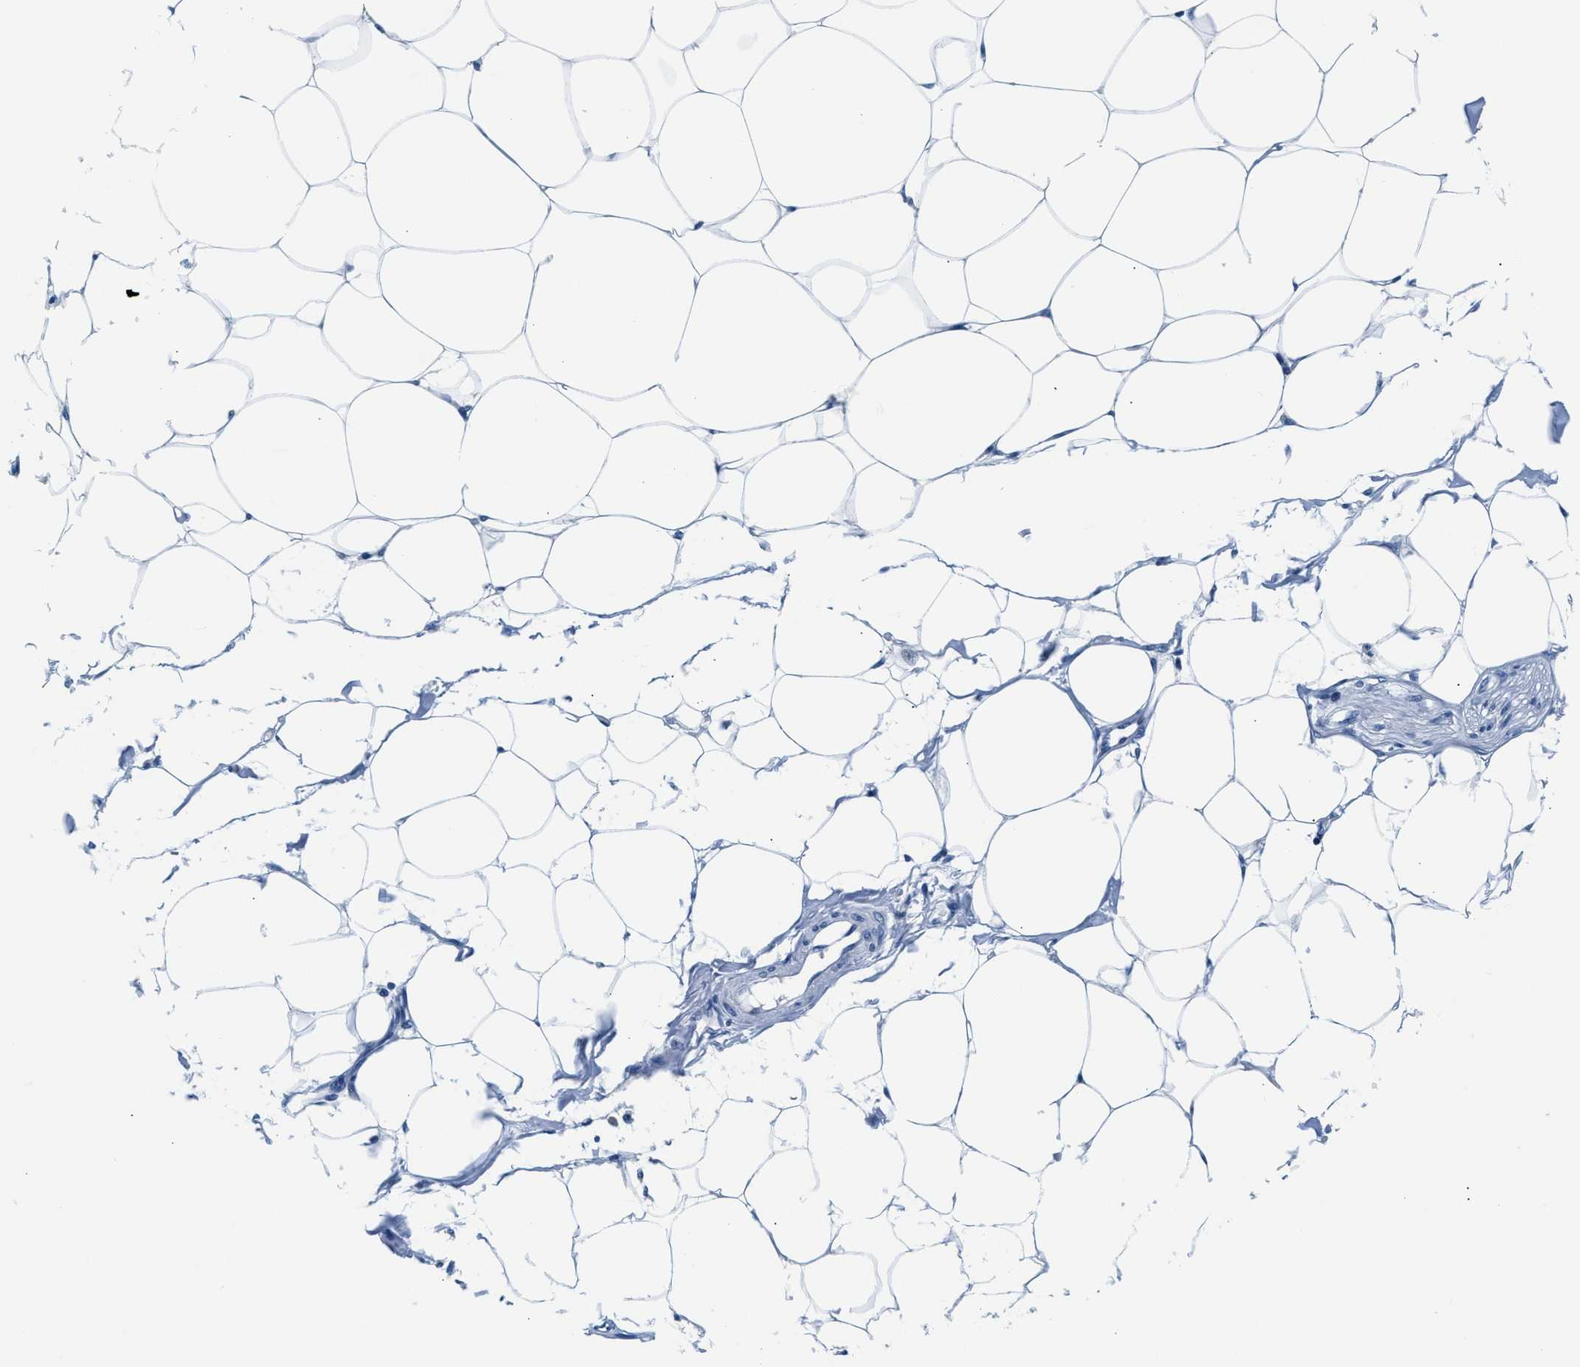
{"staining": {"intensity": "negative", "quantity": "none", "location": "none"}, "tissue": "adipose tissue", "cell_type": "Adipocytes", "image_type": "normal", "snomed": [{"axis": "morphology", "description": "Normal tissue, NOS"}, {"axis": "morphology", "description": "Adenocarcinoma, NOS"}, {"axis": "topography", "description": "Colon"}, {"axis": "topography", "description": "Peripheral nerve tissue"}], "caption": "Immunohistochemical staining of normal human adipose tissue demonstrates no significant staining in adipocytes.", "gene": "VPS53", "patient": {"sex": "male", "age": 14}}